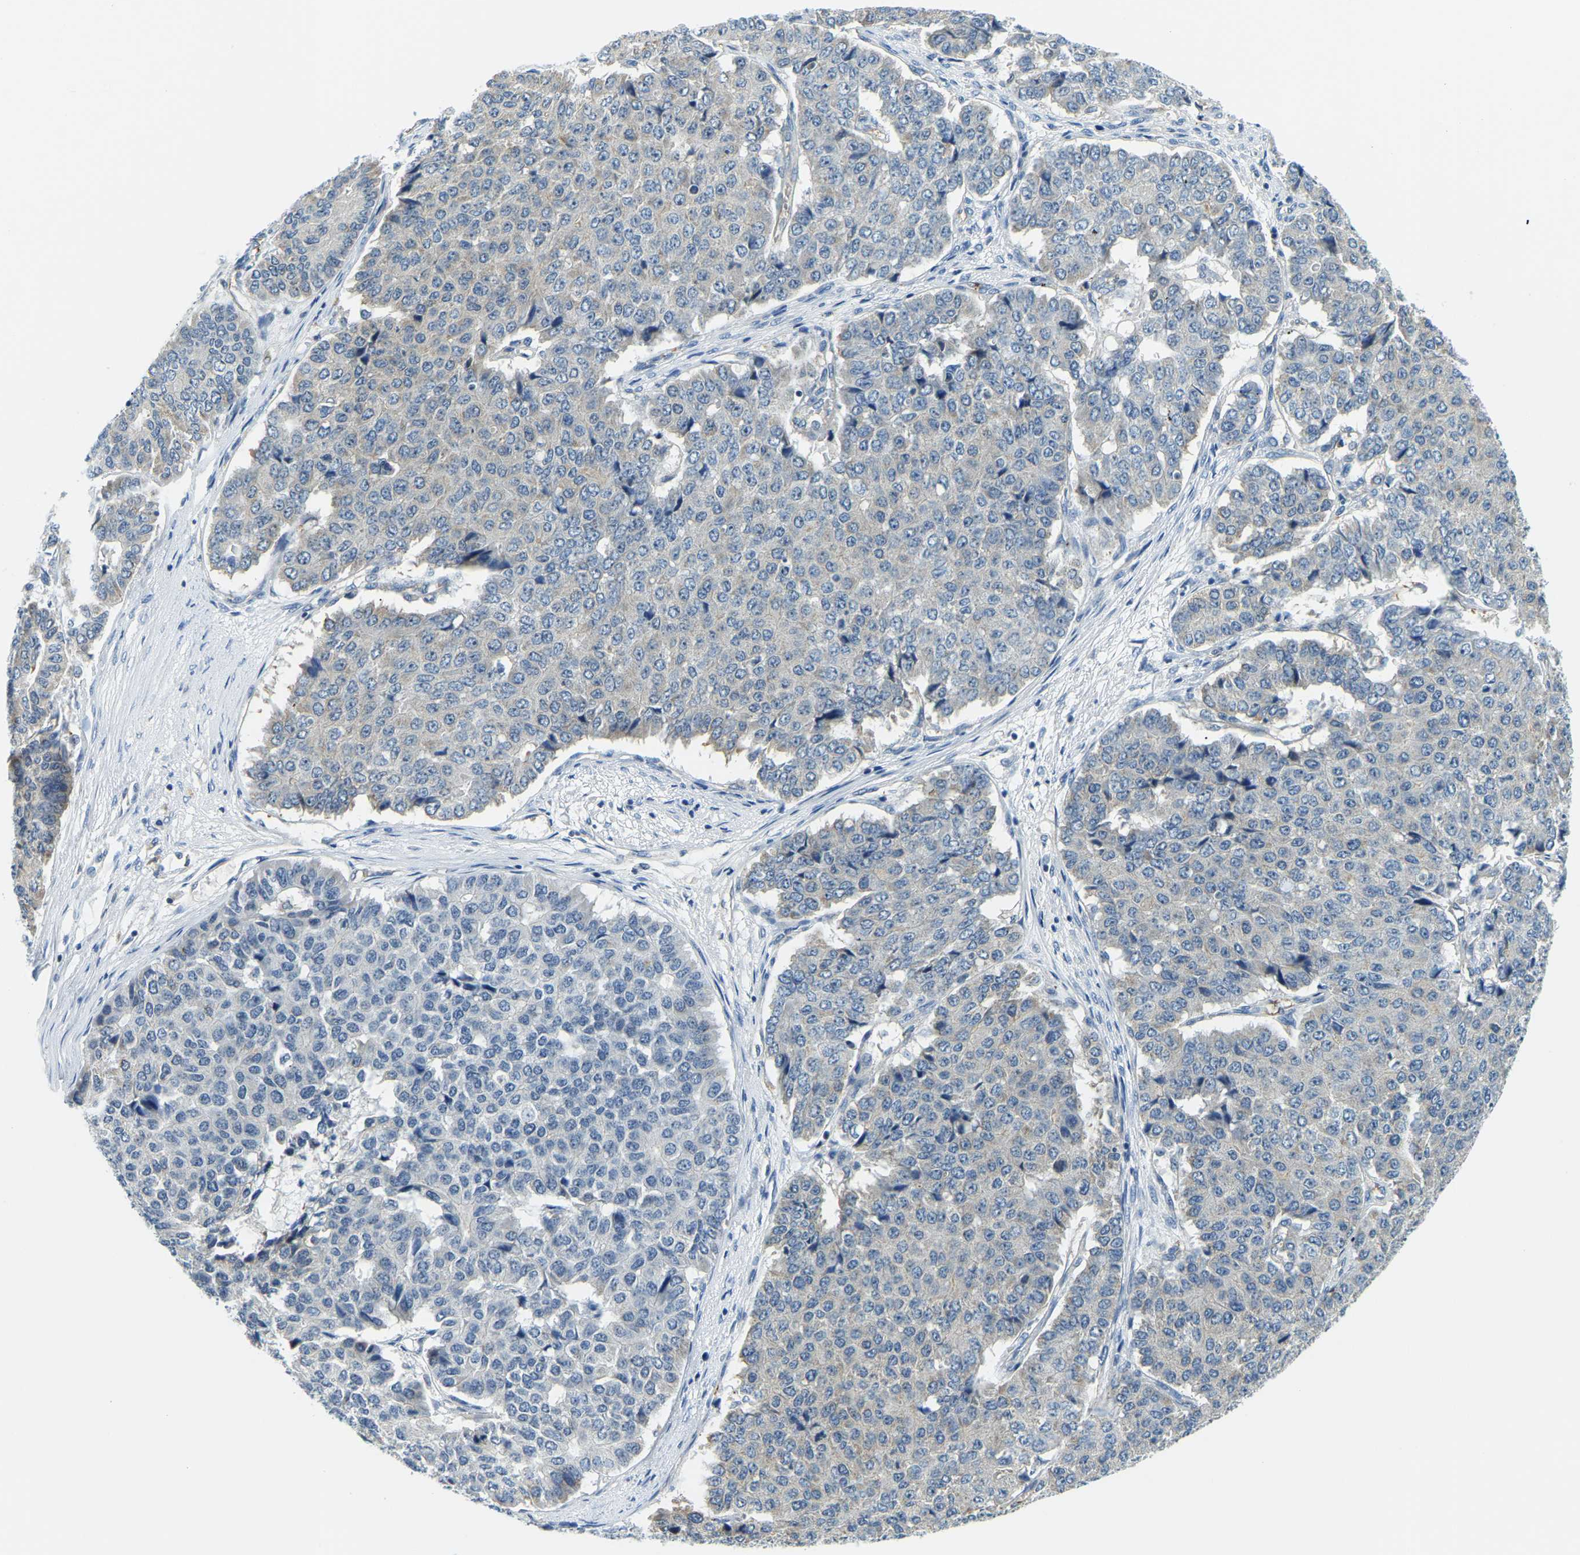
{"staining": {"intensity": "moderate", "quantity": "<25%", "location": "cytoplasmic/membranous"}, "tissue": "pancreatic cancer", "cell_type": "Tumor cells", "image_type": "cancer", "snomed": [{"axis": "morphology", "description": "Adenocarcinoma, NOS"}, {"axis": "topography", "description": "Pancreas"}], "caption": "Tumor cells reveal low levels of moderate cytoplasmic/membranous expression in about <25% of cells in adenocarcinoma (pancreatic).", "gene": "RRP1", "patient": {"sex": "male", "age": 50}}